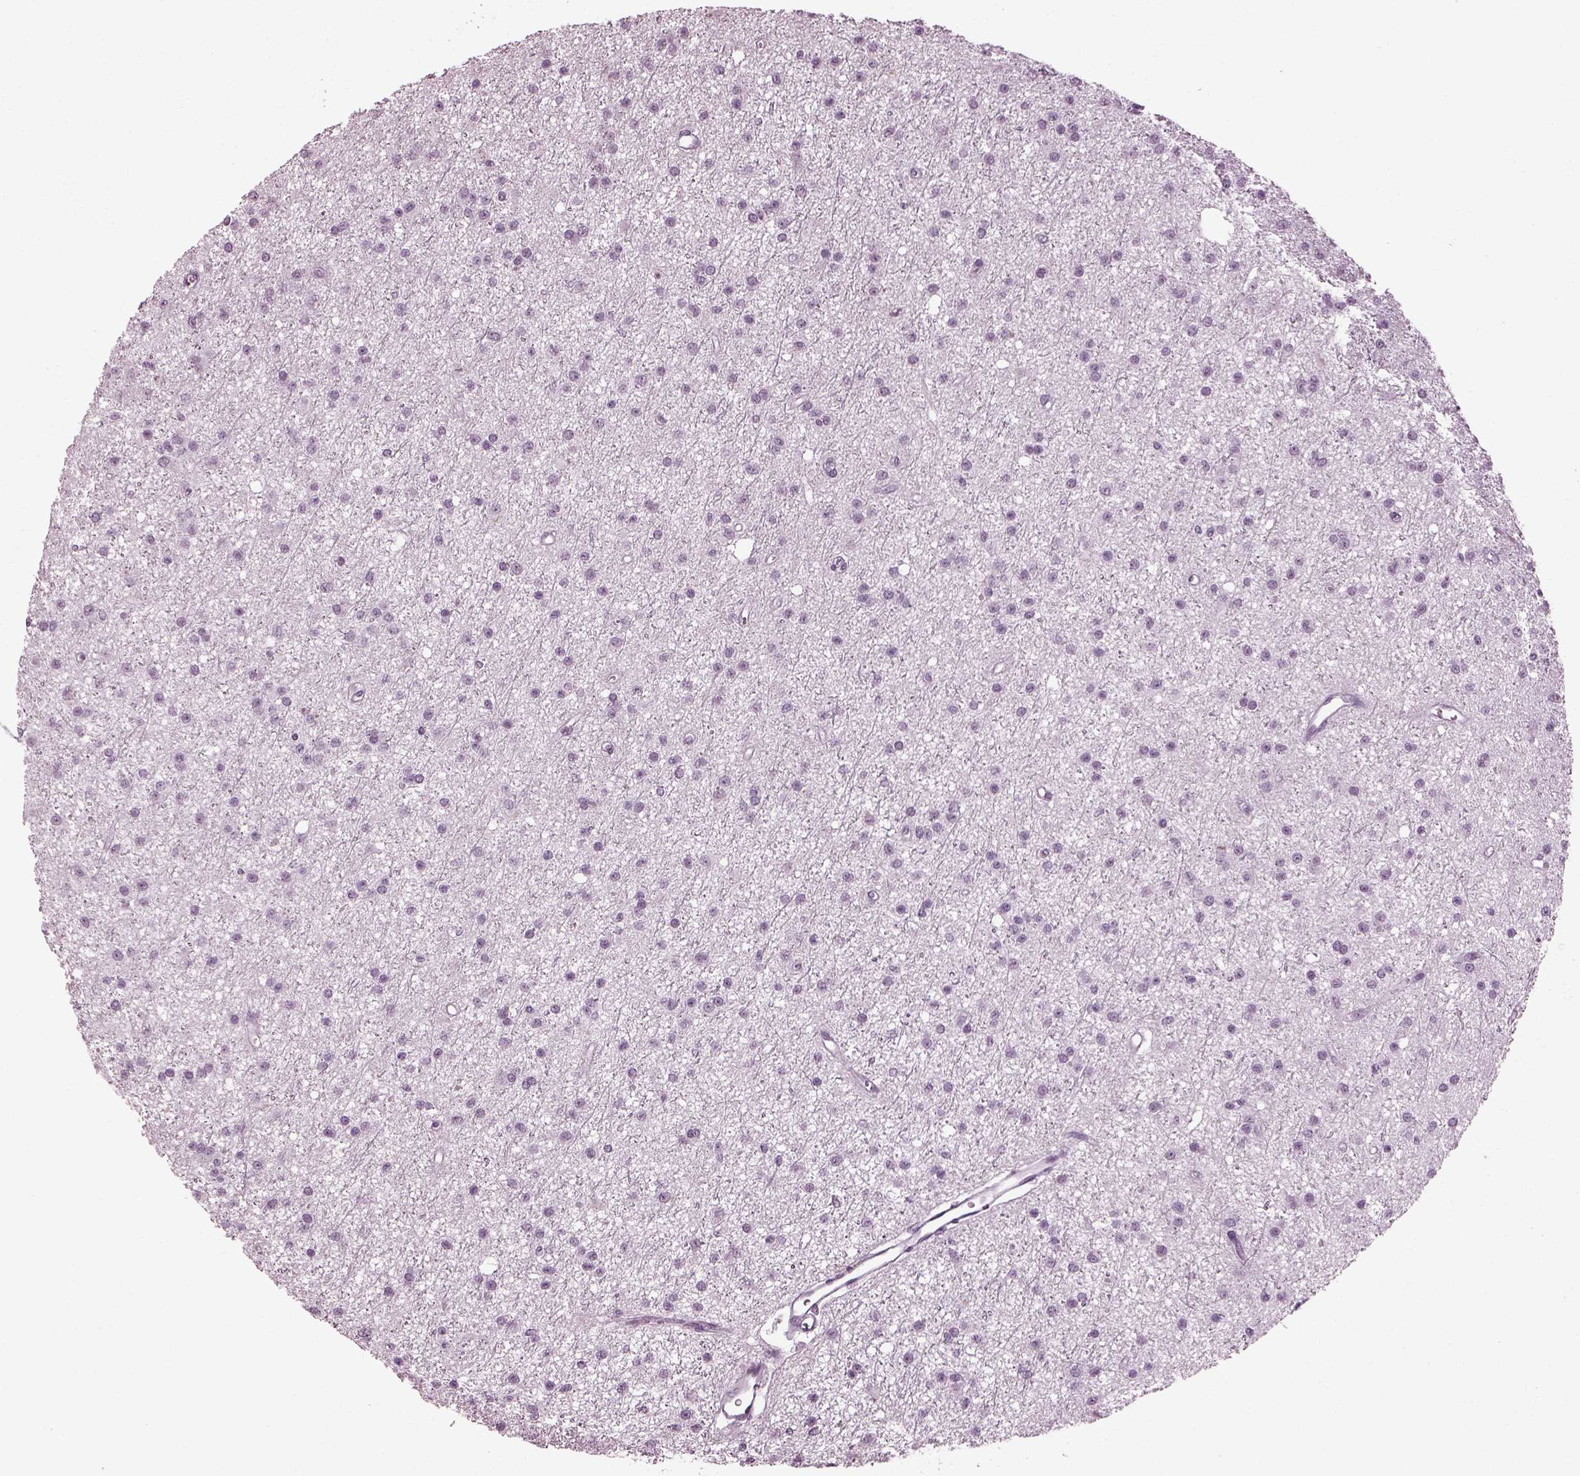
{"staining": {"intensity": "negative", "quantity": "none", "location": "none"}, "tissue": "glioma", "cell_type": "Tumor cells", "image_type": "cancer", "snomed": [{"axis": "morphology", "description": "Glioma, malignant, Low grade"}, {"axis": "topography", "description": "Brain"}], "caption": "IHC of glioma exhibits no expression in tumor cells.", "gene": "ADGRG2", "patient": {"sex": "male", "age": 27}}